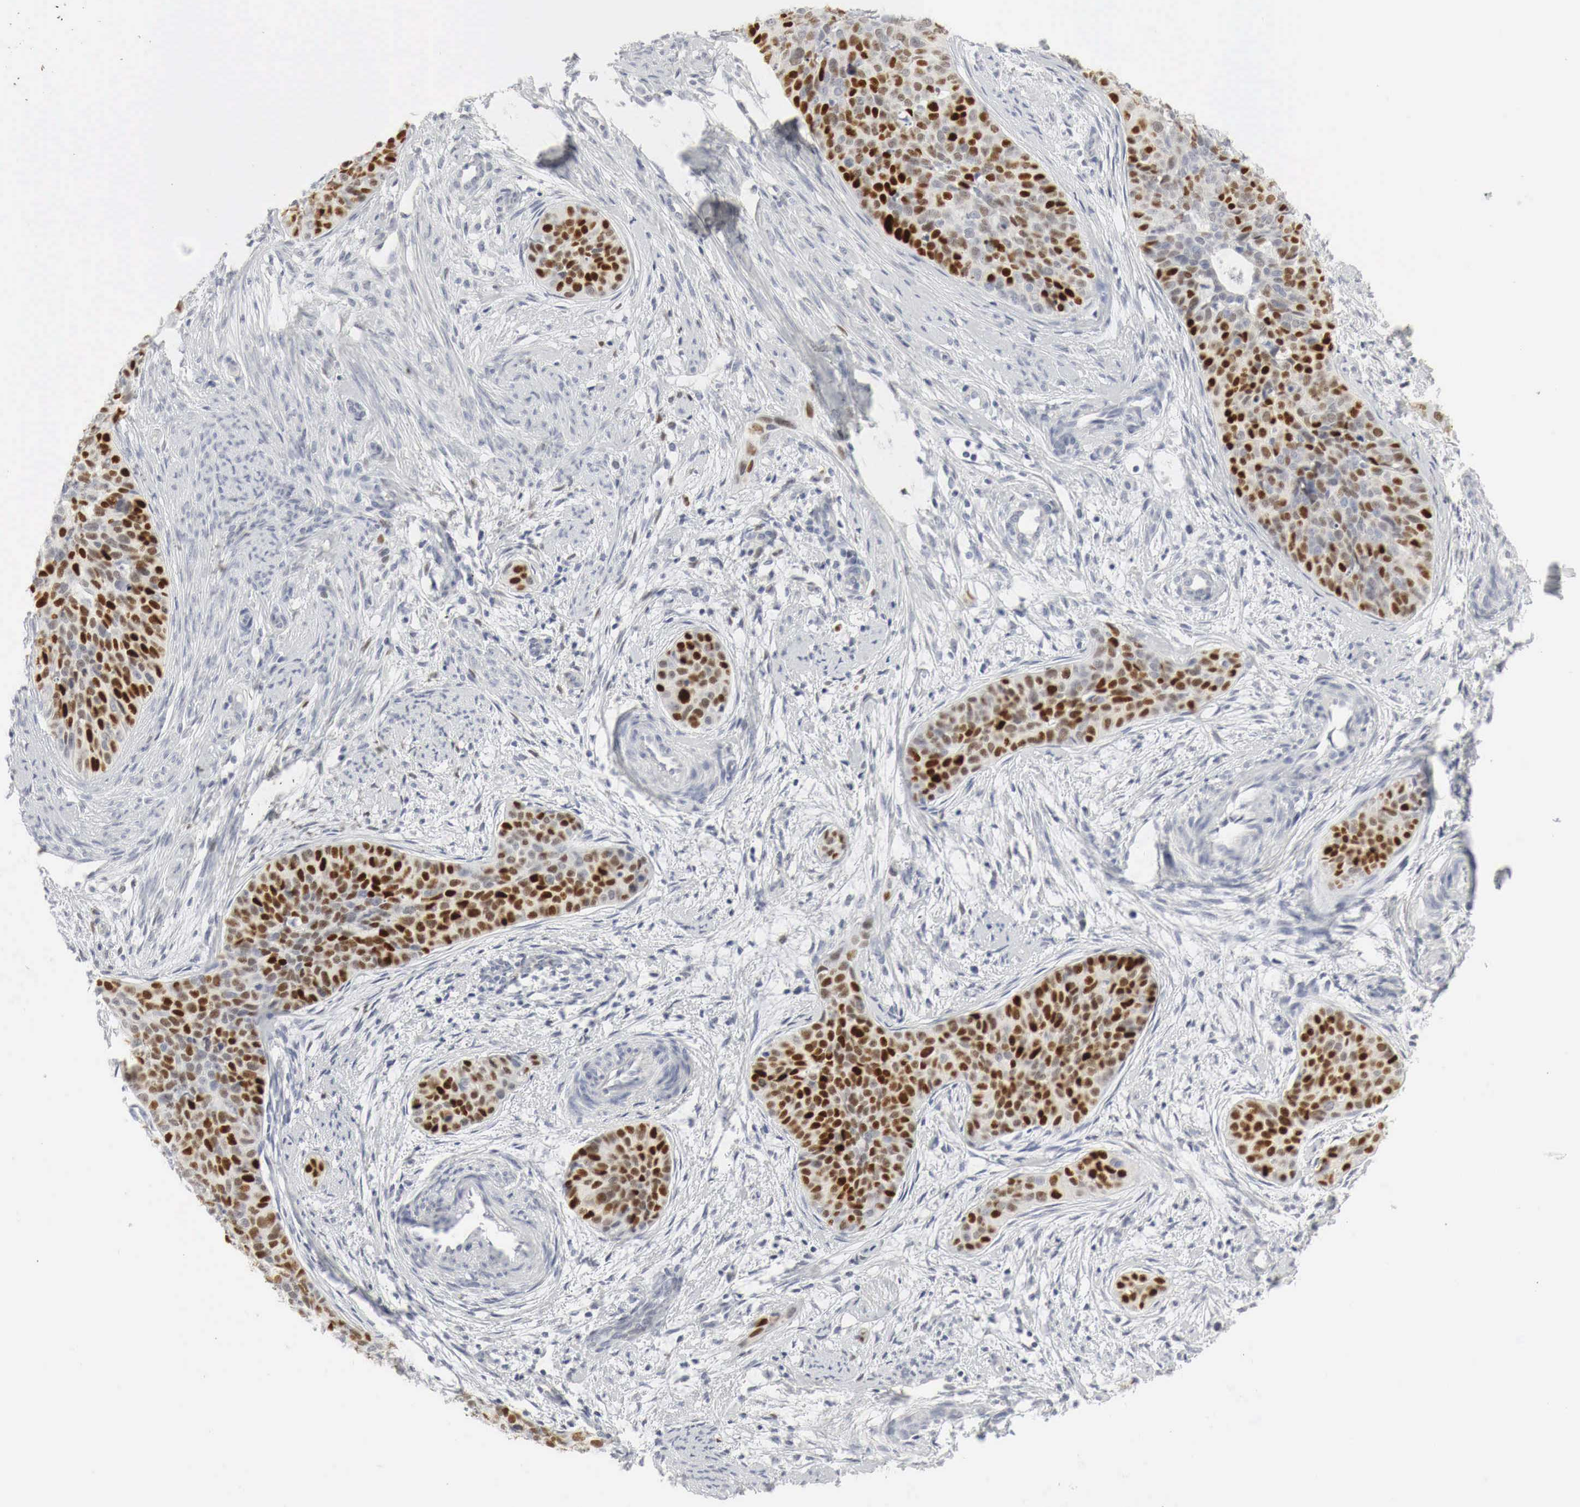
{"staining": {"intensity": "strong", "quantity": ">75%", "location": "nuclear"}, "tissue": "cervical cancer", "cell_type": "Tumor cells", "image_type": "cancer", "snomed": [{"axis": "morphology", "description": "Squamous cell carcinoma, NOS"}, {"axis": "topography", "description": "Cervix"}], "caption": "Immunohistochemical staining of human squamous cell carcinoma (cervical) displays high levels of strong nuclear protein positivity in approximately >75% of tumor cells.", "gene": "TP63", "patient": {"sex": "female", "age": 34}}